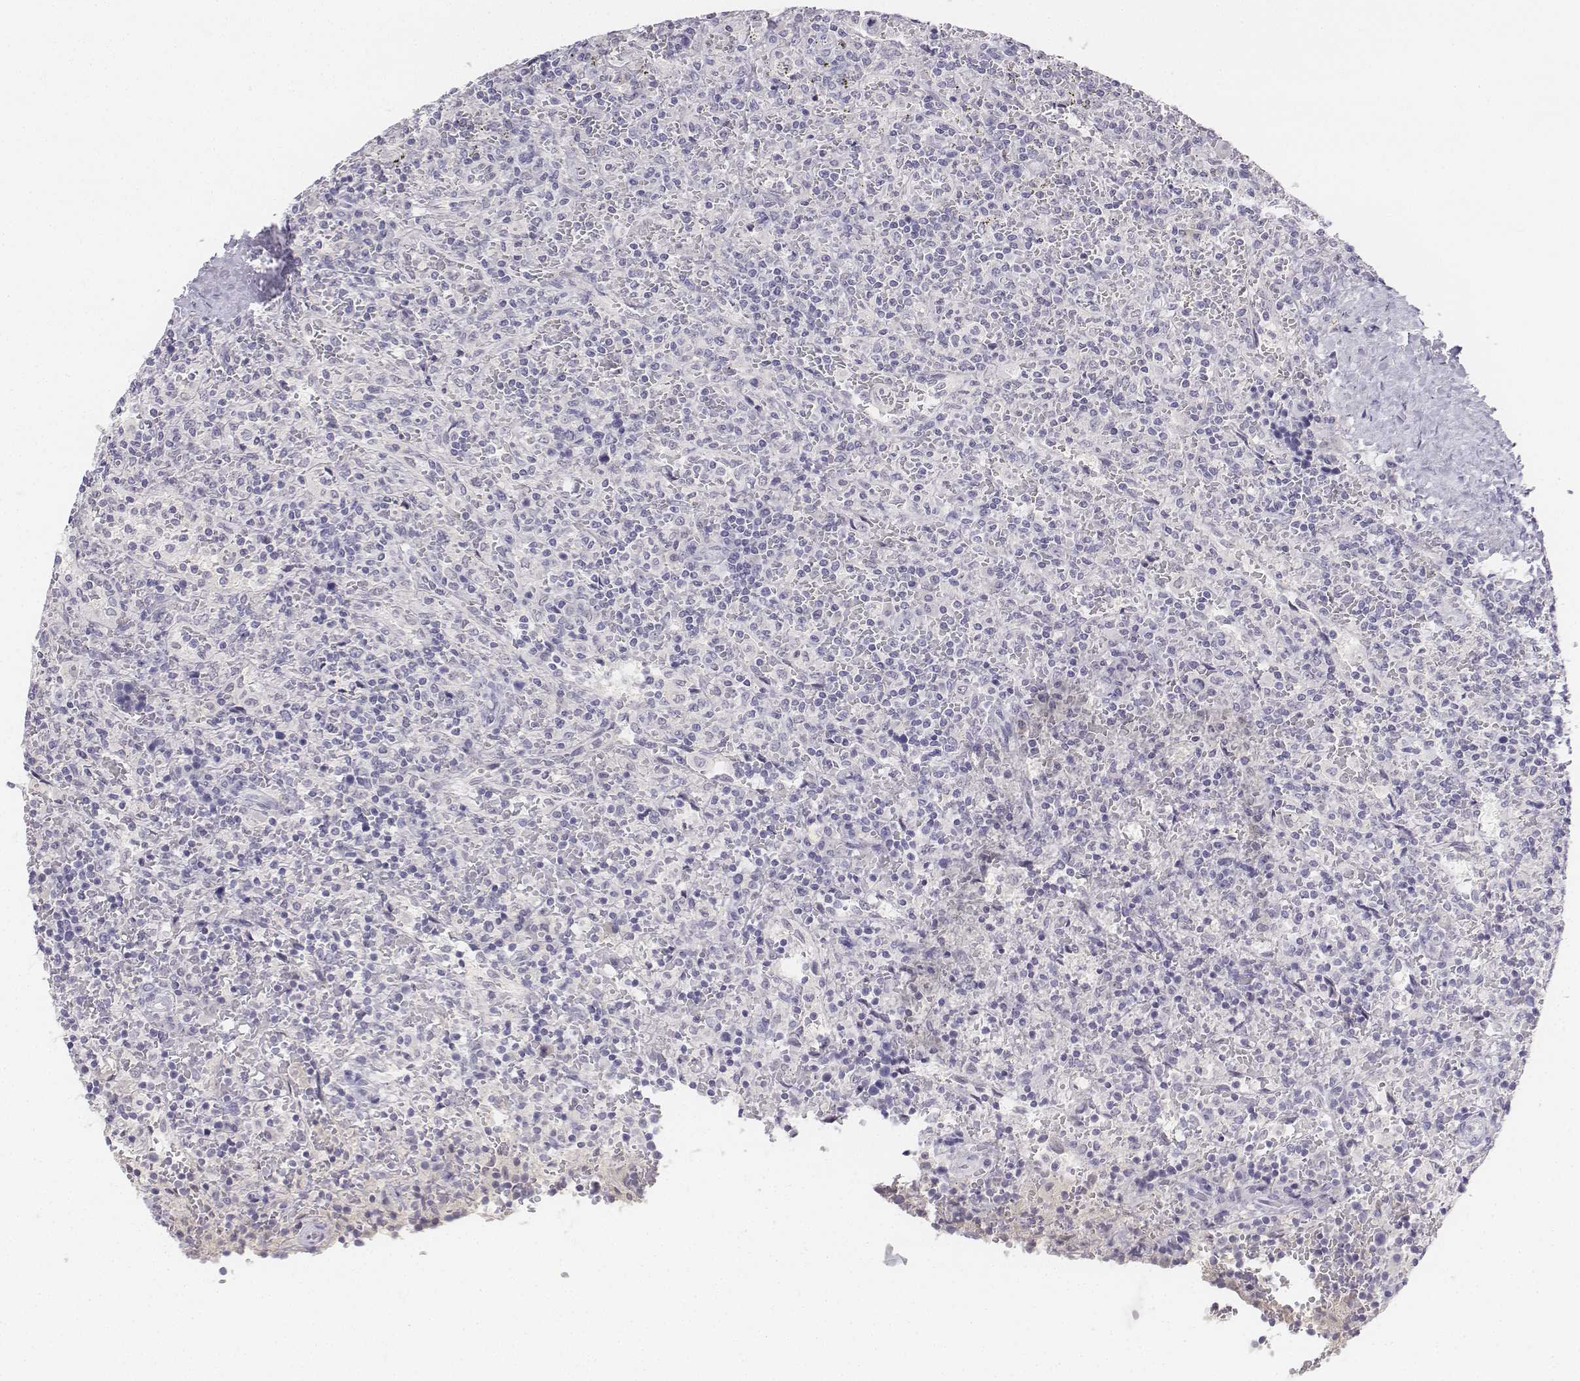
{"staining": {"intensity": "negative", "quantity": "none", "location": "none"}, "tissue": "lymphoma", "cell_type": "Tumor cells", "image_type": "cancer", "snomed": [{"axis": "morphology", "description": "Malignant lymphoma, non-Hodgkin's type, Low grade"}, {"axis": "topography", "description": "Spleen"}], "caption": "IHC photomicrograph of neoplastic tissue: malignant lymphoma, non-Hodgkin's type (low-grade) stained with DAB (3,3'-diaminobenzidine) shows no significant protein expression in tumor cells. (DAB immunohistochemistry visualized using brightfield microscopy, high magnification).", "gene": "UCN2", "patient": {"sex": "male", "age": 62}}